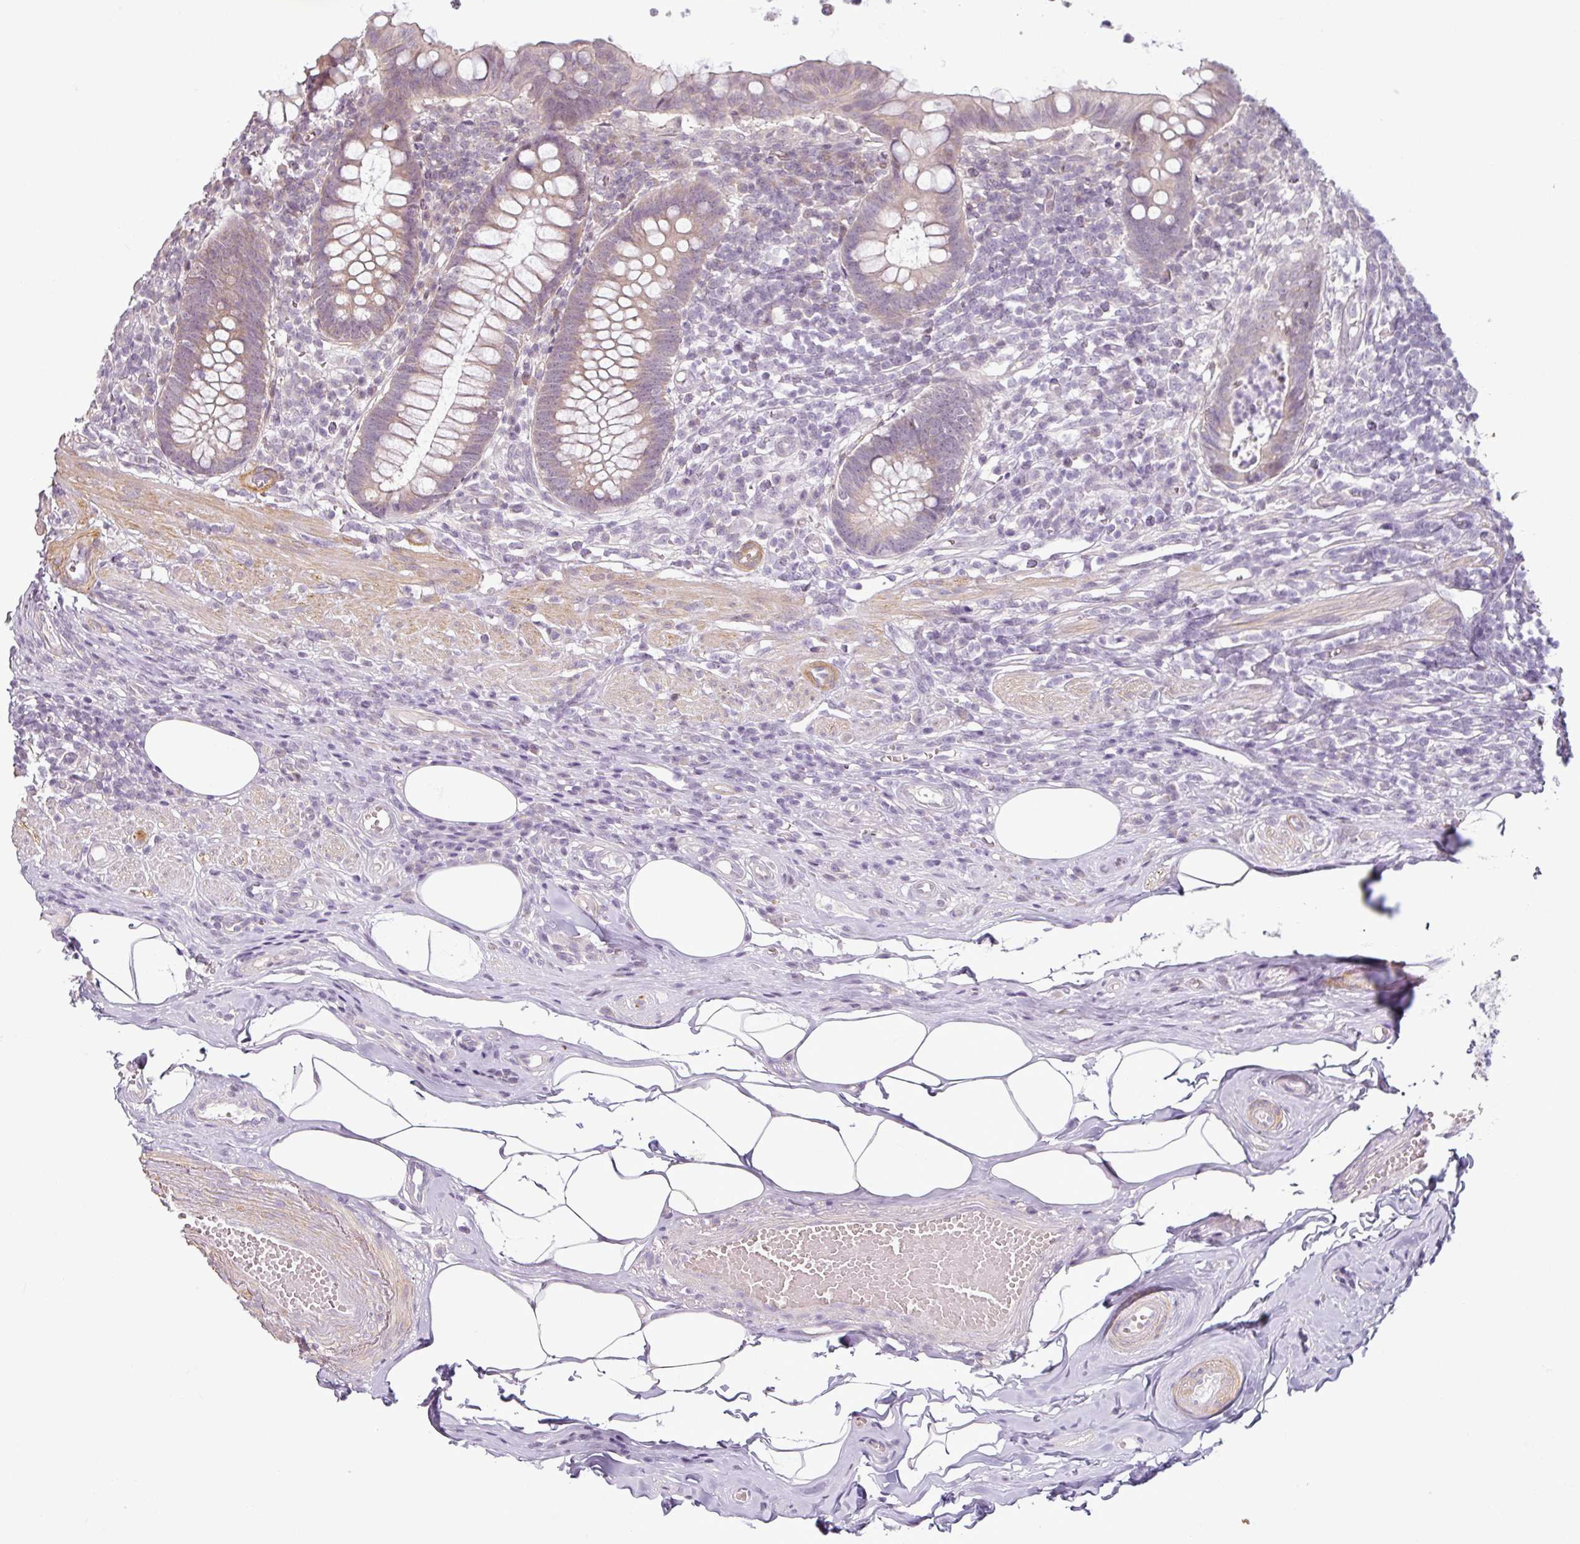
{"staining": {"intensity": "weak", "quantity": "25%-75%", "location": "cytoplasmic/membranous"}, "tissue": "appendix", "cell_type": "Glandular cells", "image_type": "normal", "snomed": [{"axis": "morphology", "description": "Normal tissue, NOS"}, {"axis": "topography", "description": "Appendix"}], "caption": "IHC of benign appendix reveals low levels of weak cytoplasmic/membranous expression in approximately 25%-75% of glandular cells. The staining is performed using DAB (3,3'-diaminobenzidine) brown chromogen to label protein expression. The nuclei are counter-stained blue using hematoxylin.", "gene": "OR52D1", "patient": {"sex": "female", "age": 56}}